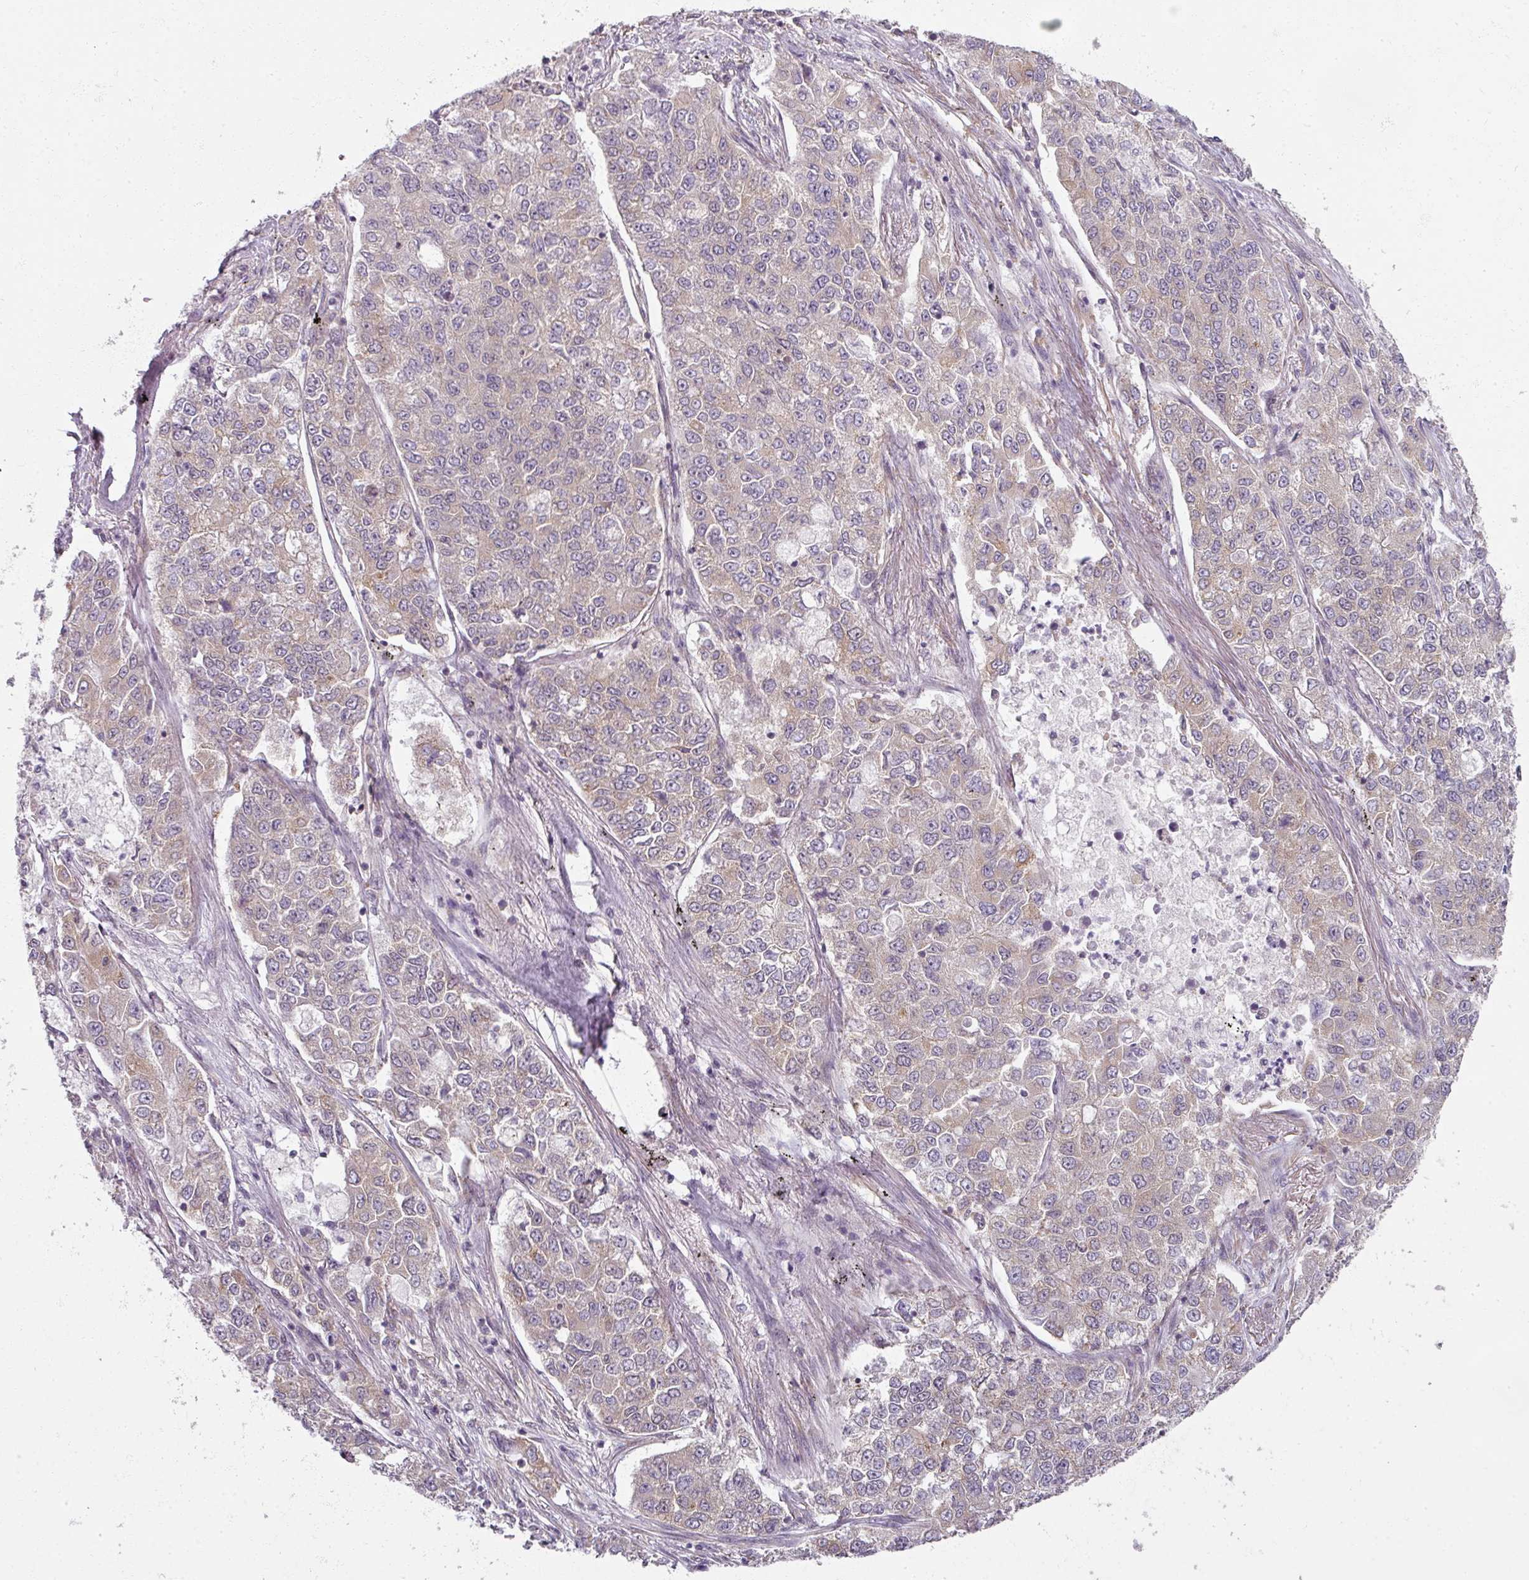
{"staining": {"intensity": "negative", "quantity": "none", "location": "none"}, "tissue": "lung cancer", "cell_type": "Tumor cells", "image_type": "cancer", "snomed": [{"axis": "morphology", "description": "Adenocarcinoma, NOS"}, {"axis": "topography", "description": "Lung"}], "caption": "This is an immunohistochemistry (IHC) image of lung cancer (adenocarcinoma). There is no expression in tumor cells.", "gene": "AGPAT4", "patient": {"sex": "male", "age": 49}}